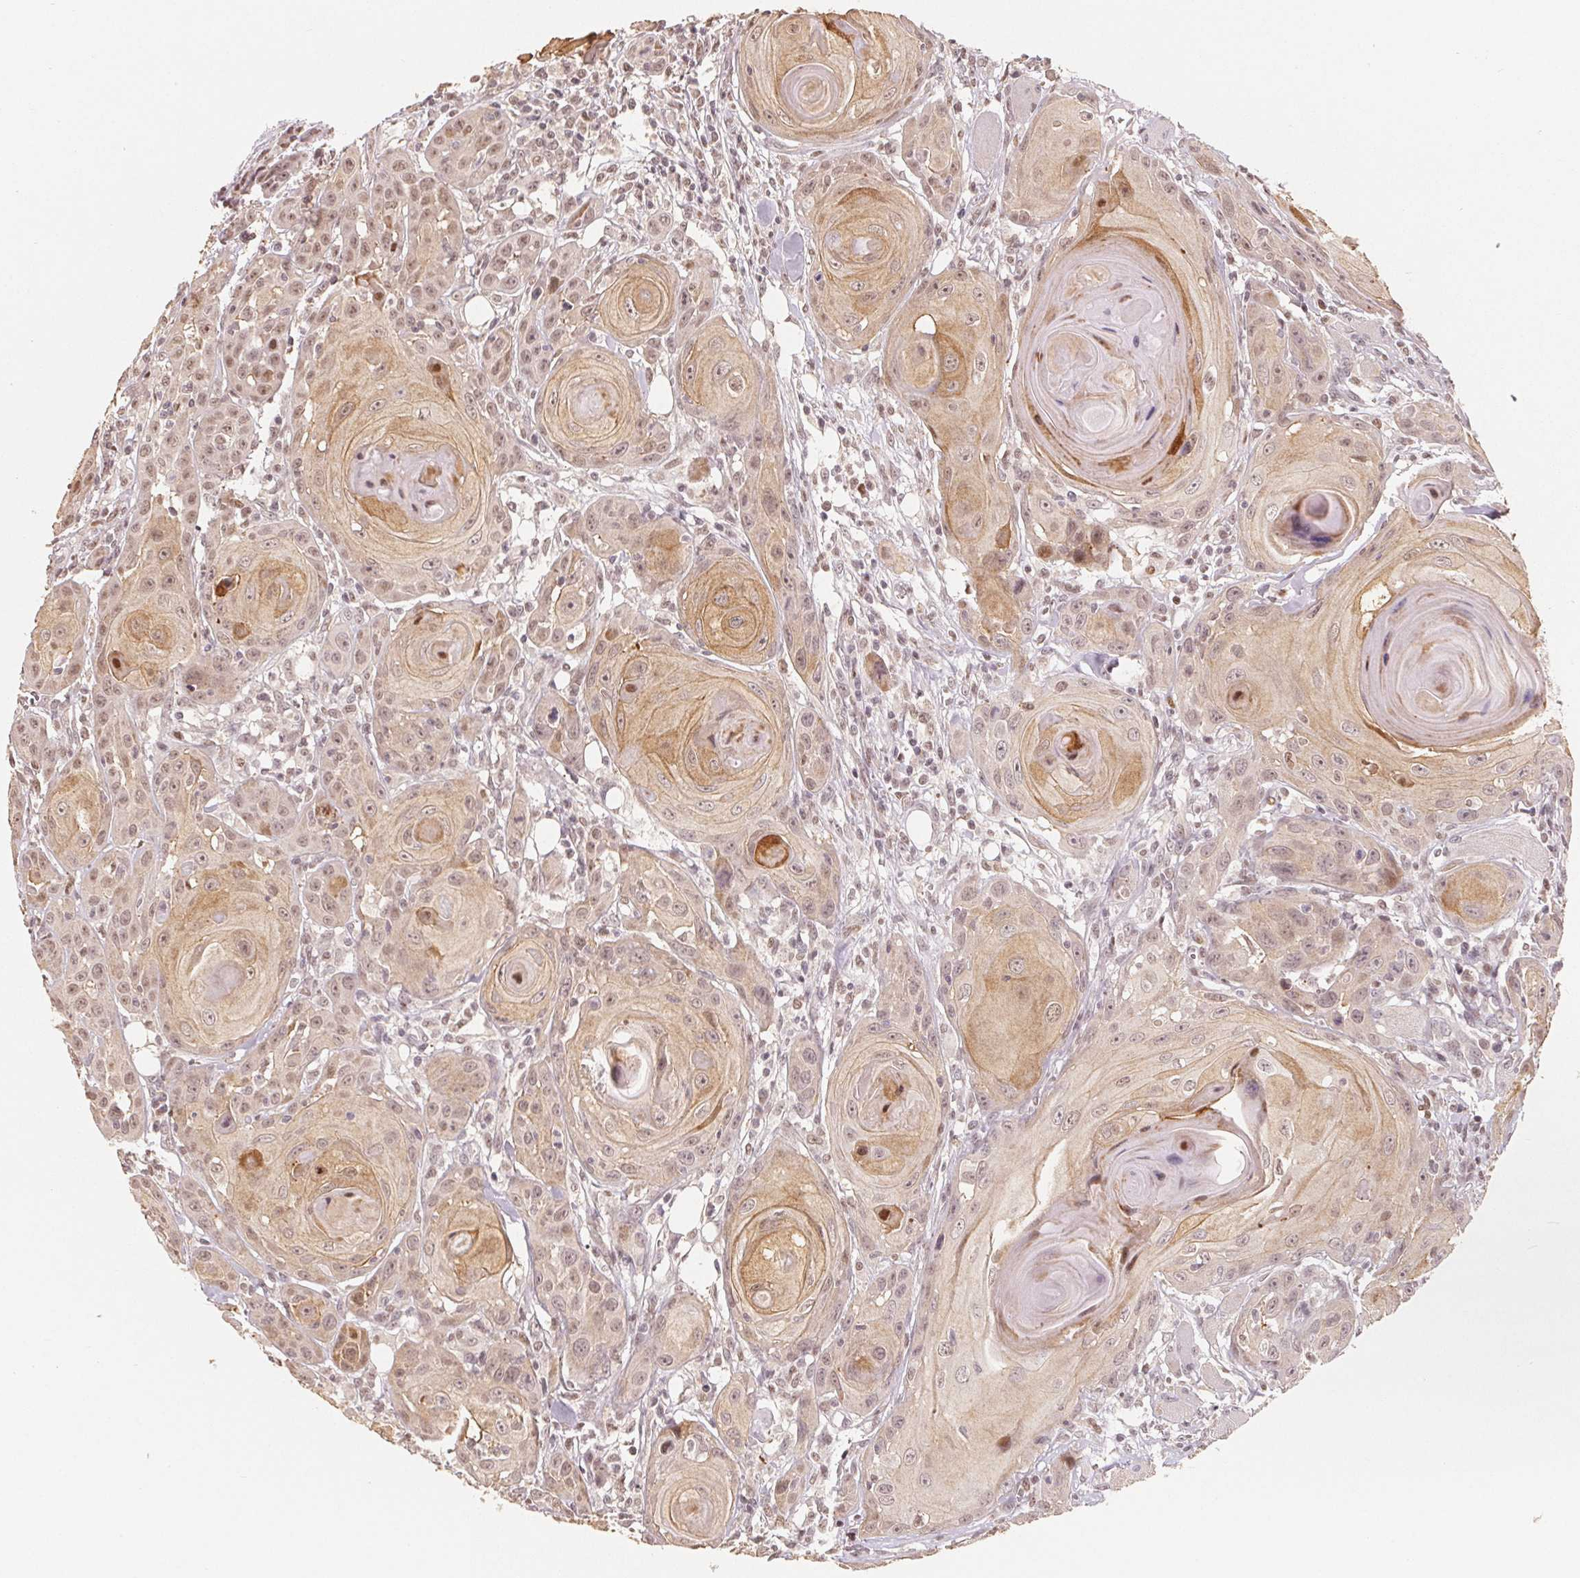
{"staining": {"intensity": "weak", "quantity": ">75%", "location": "cytoplasmic/membranous,nuclear"}, "tissue": "head and neck cancer", "cell_type": "Tumor cells", "image_type": "cancer", "snomed": [{"axis": "morphology", "description": "Squamous cell carcinoma, NOS"}, {"axis": "topography", "description": "Head-Neck"}], "caption": "The immunohistochemical stain highlights weak cytoplasmic/membranous and nuclear staining in tumor cells of head and neck cancer (squamous cell carcinoma) tissue.", "gene": "CCDC138", "patient": {"sex": "female", "age": 80}}